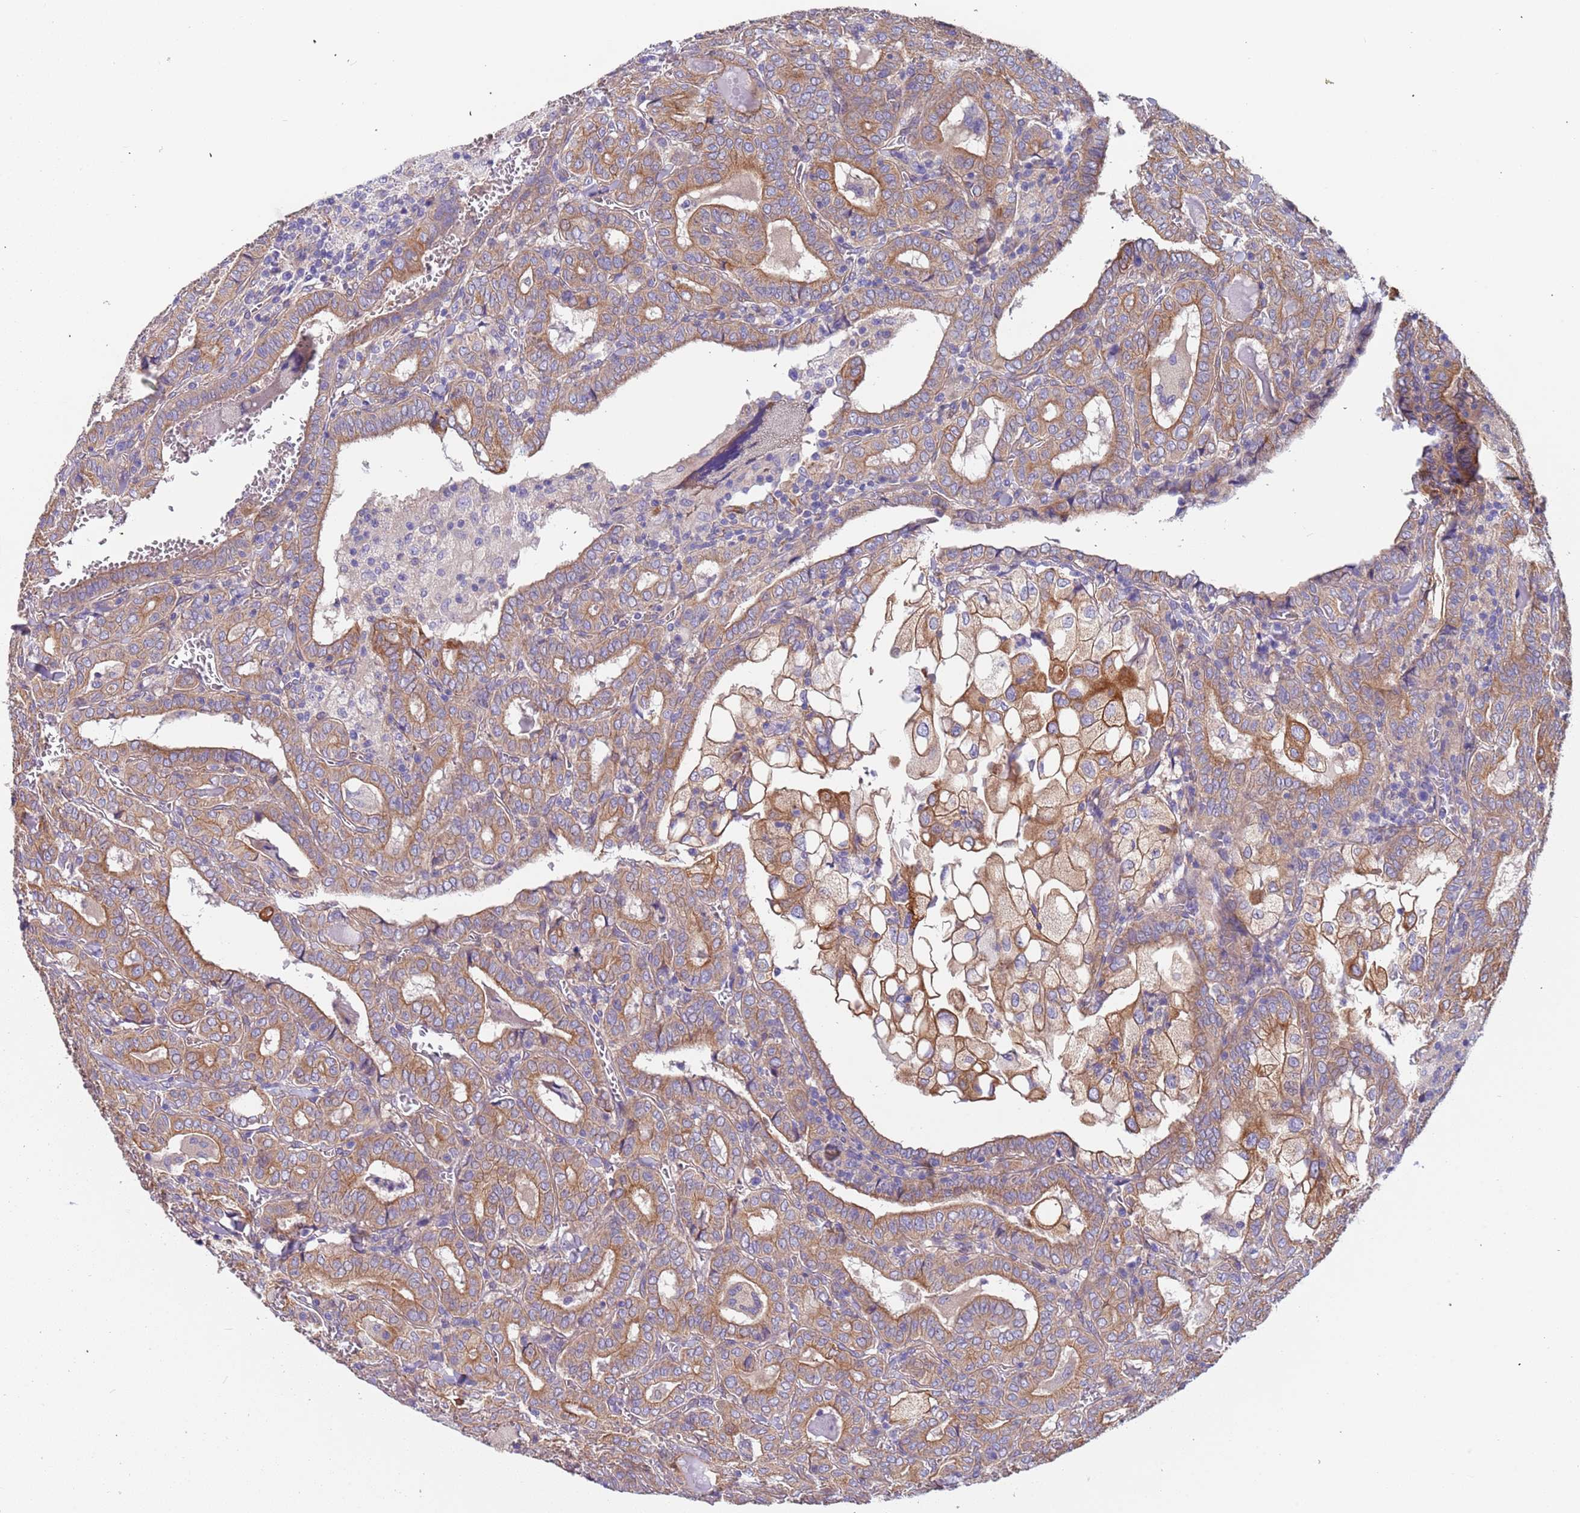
{"staining": {"intensity": "moderate", "quantity": ">75%", "location": "cytoplasmic/membranous"}, "tissue": "thyroid cancer", "cell_type": "Tumor cells", "image_type": "cancer", "snomed": [{"axis": "morphology", "description": "Papillary adenocarcinoma, NOS"}, {"axis": "topography", "description": "Thyroid gland"}], "caption": "Moderate cytoplasmic/membranous protein positivity is present in approximately >75% of tumor cells in thyroid papillary adenocarcinoma.", "gene": "LAMB4", "patient": {"sex": "female", "age": 72}}